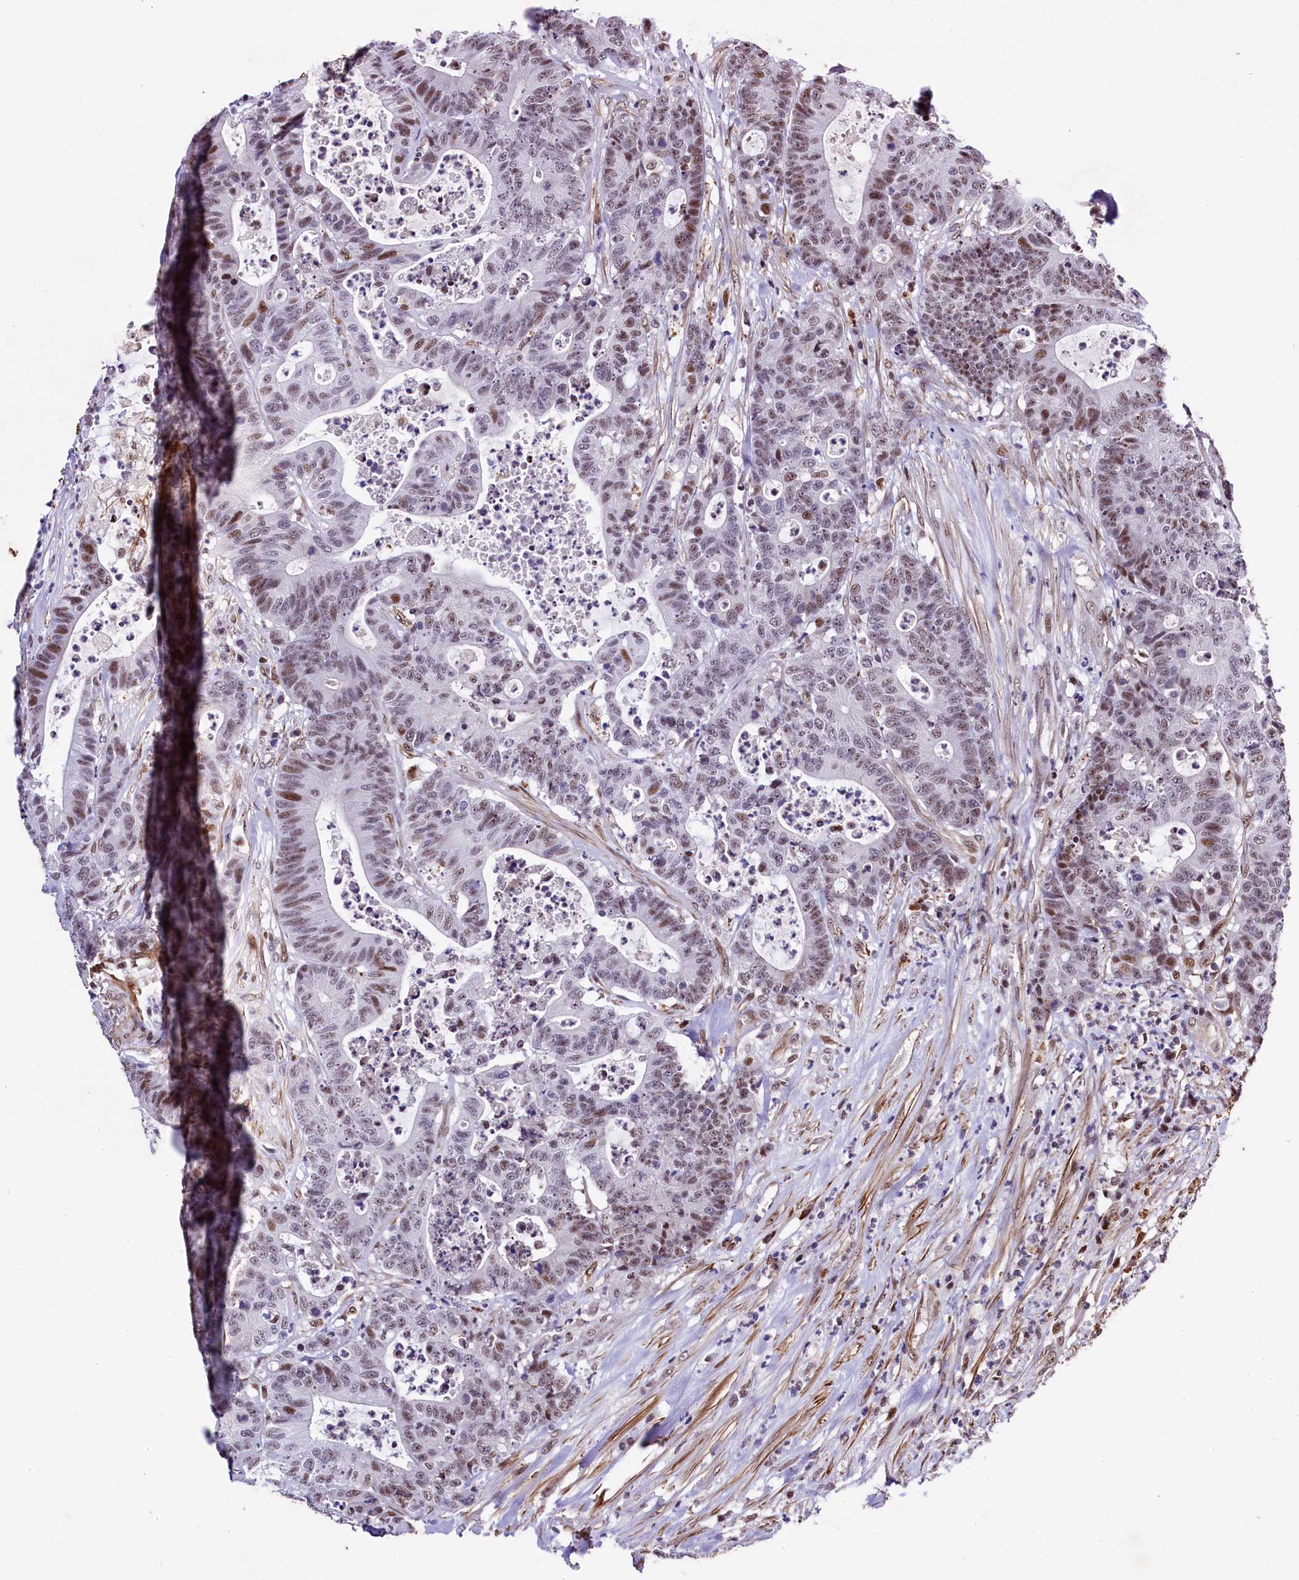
{"staining": {"intensity": "moderate", "quantity": ">75%", "location": "nuclear"}, "tissue": "colorectal cancer", "cell_type": "Tumor cells", "image_type": "cancer", "snomed": [{"axis": "morphology", "description": "Adenocarcinoma, NOS"}, {"axis": "topography", "description": "Colon"}], "caption": "High-power microscopy captured an IHC micrograph of colorectal adenocarcinoma, revealing moderate nuclear positivity in approximately >75% of tumor cells.", "gene": "SAMD10", "patient": {"sex": "female", "age": 84}}